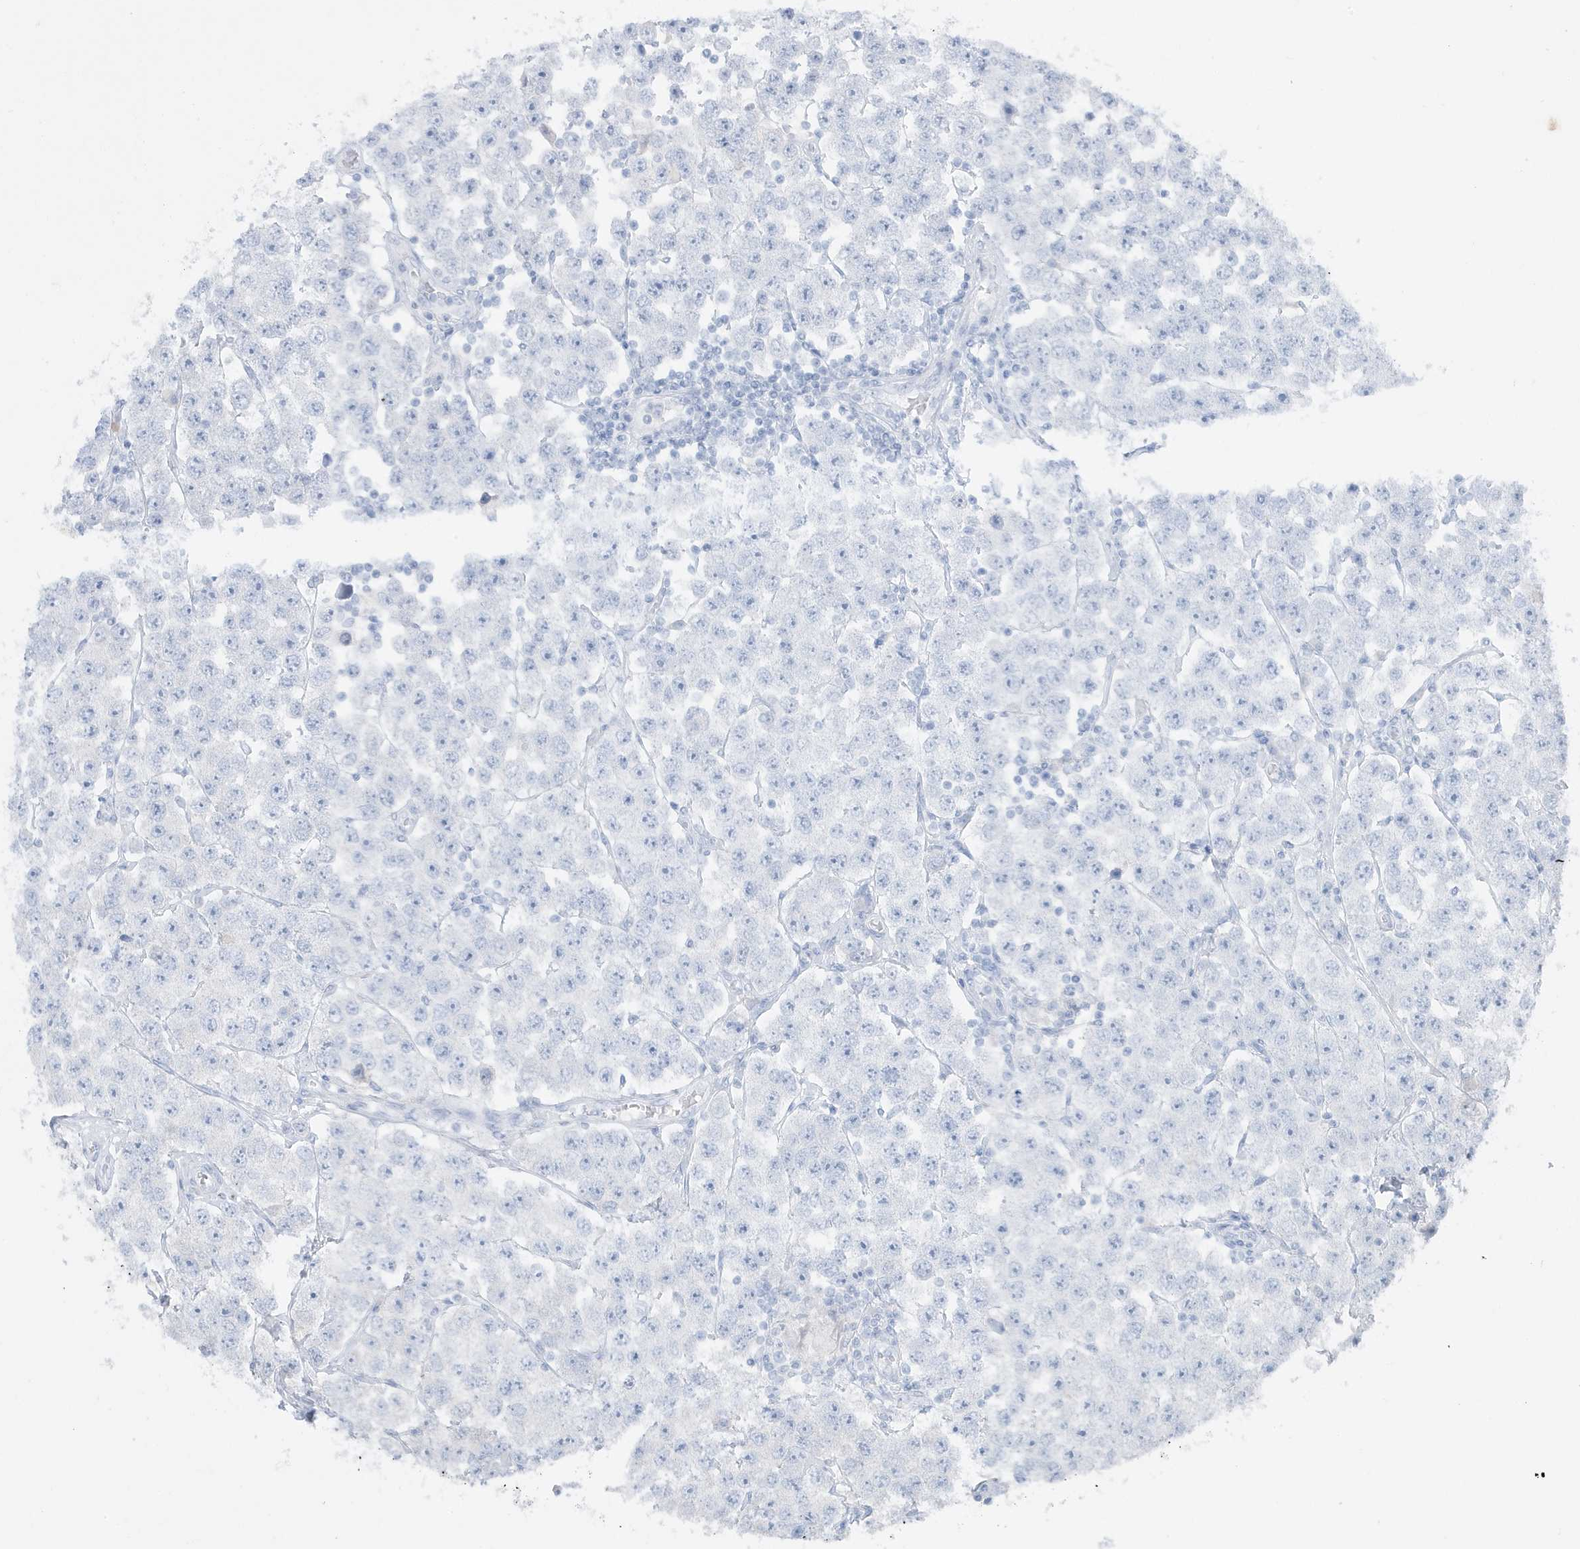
{"staining": {"intensity": "negative", "quantity": "none", "location": "none"}, "tissue": "testis cancer", "cell_type": "Tumor cells", "image_type": "cancer", "snomed": [{"axis": "morphology", "description": "Seminoma, NOS"}, {"axis": "topography", "description": "Testis"}], "caption": "This is a micrograph of immunohistochemistry (IHC) staining of seminoma (testis), which shows no expression in tumor cells. Nuclei are stained in blue.", "gene": "FNDC1", "patient": {"sex": "male", "age": 28}}